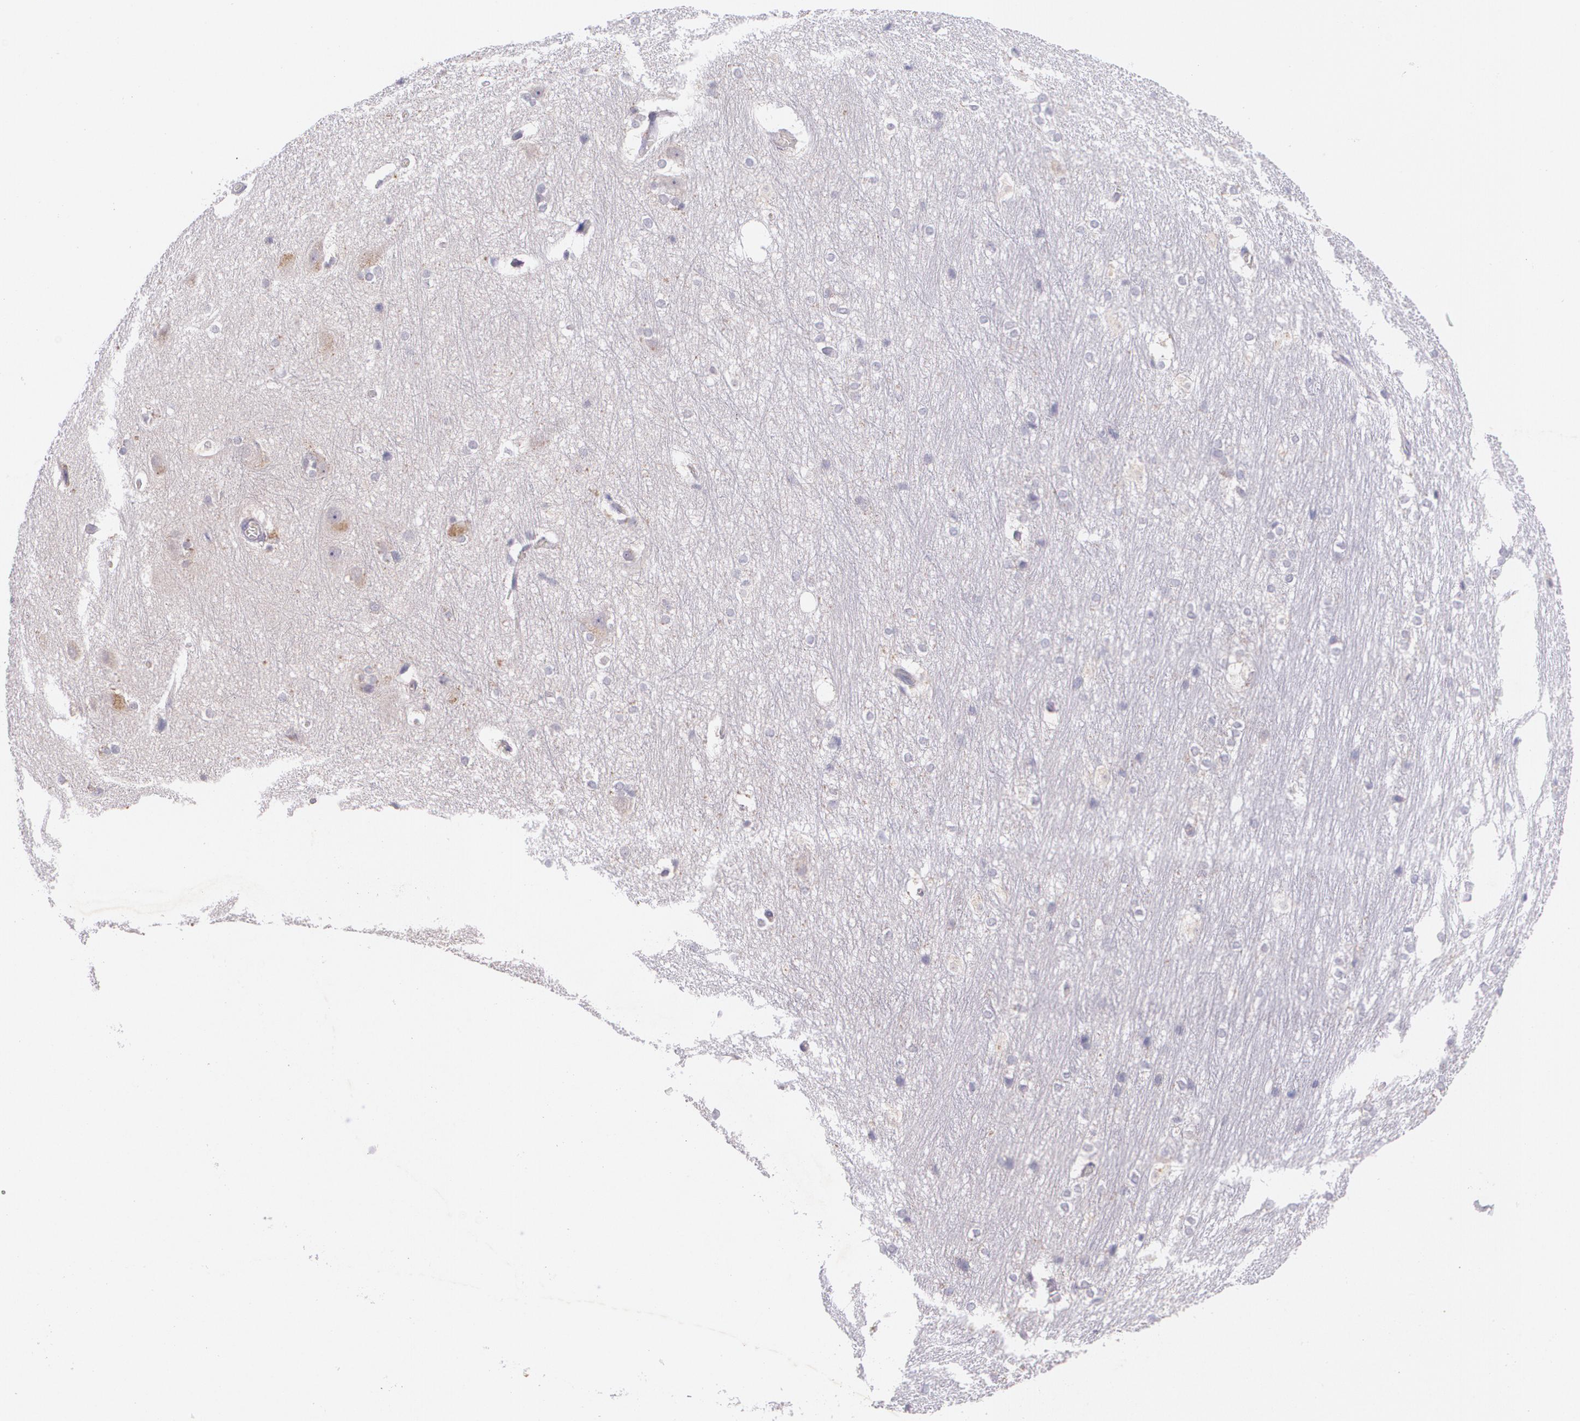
{"staining": {"intensity": "negative", "quantity": "none", "location": "none"}, "tissue": "hippocampus", "cell_type": "Glial cells", "image_type": "normal", "snomed": [{"axis": "morphology", "description": "Normal tissue, NOS"}, {"axis": "topography", "description": "Hippocampus"}], "caption": "Glial cells are negative for protein expression in unremarkable human hippocampus. (DAB (3,3'-diaminobenzidine) IHC, high magnification).", "gene": "TM4SF1", "patient": {"sex": "female", "age": 19}}